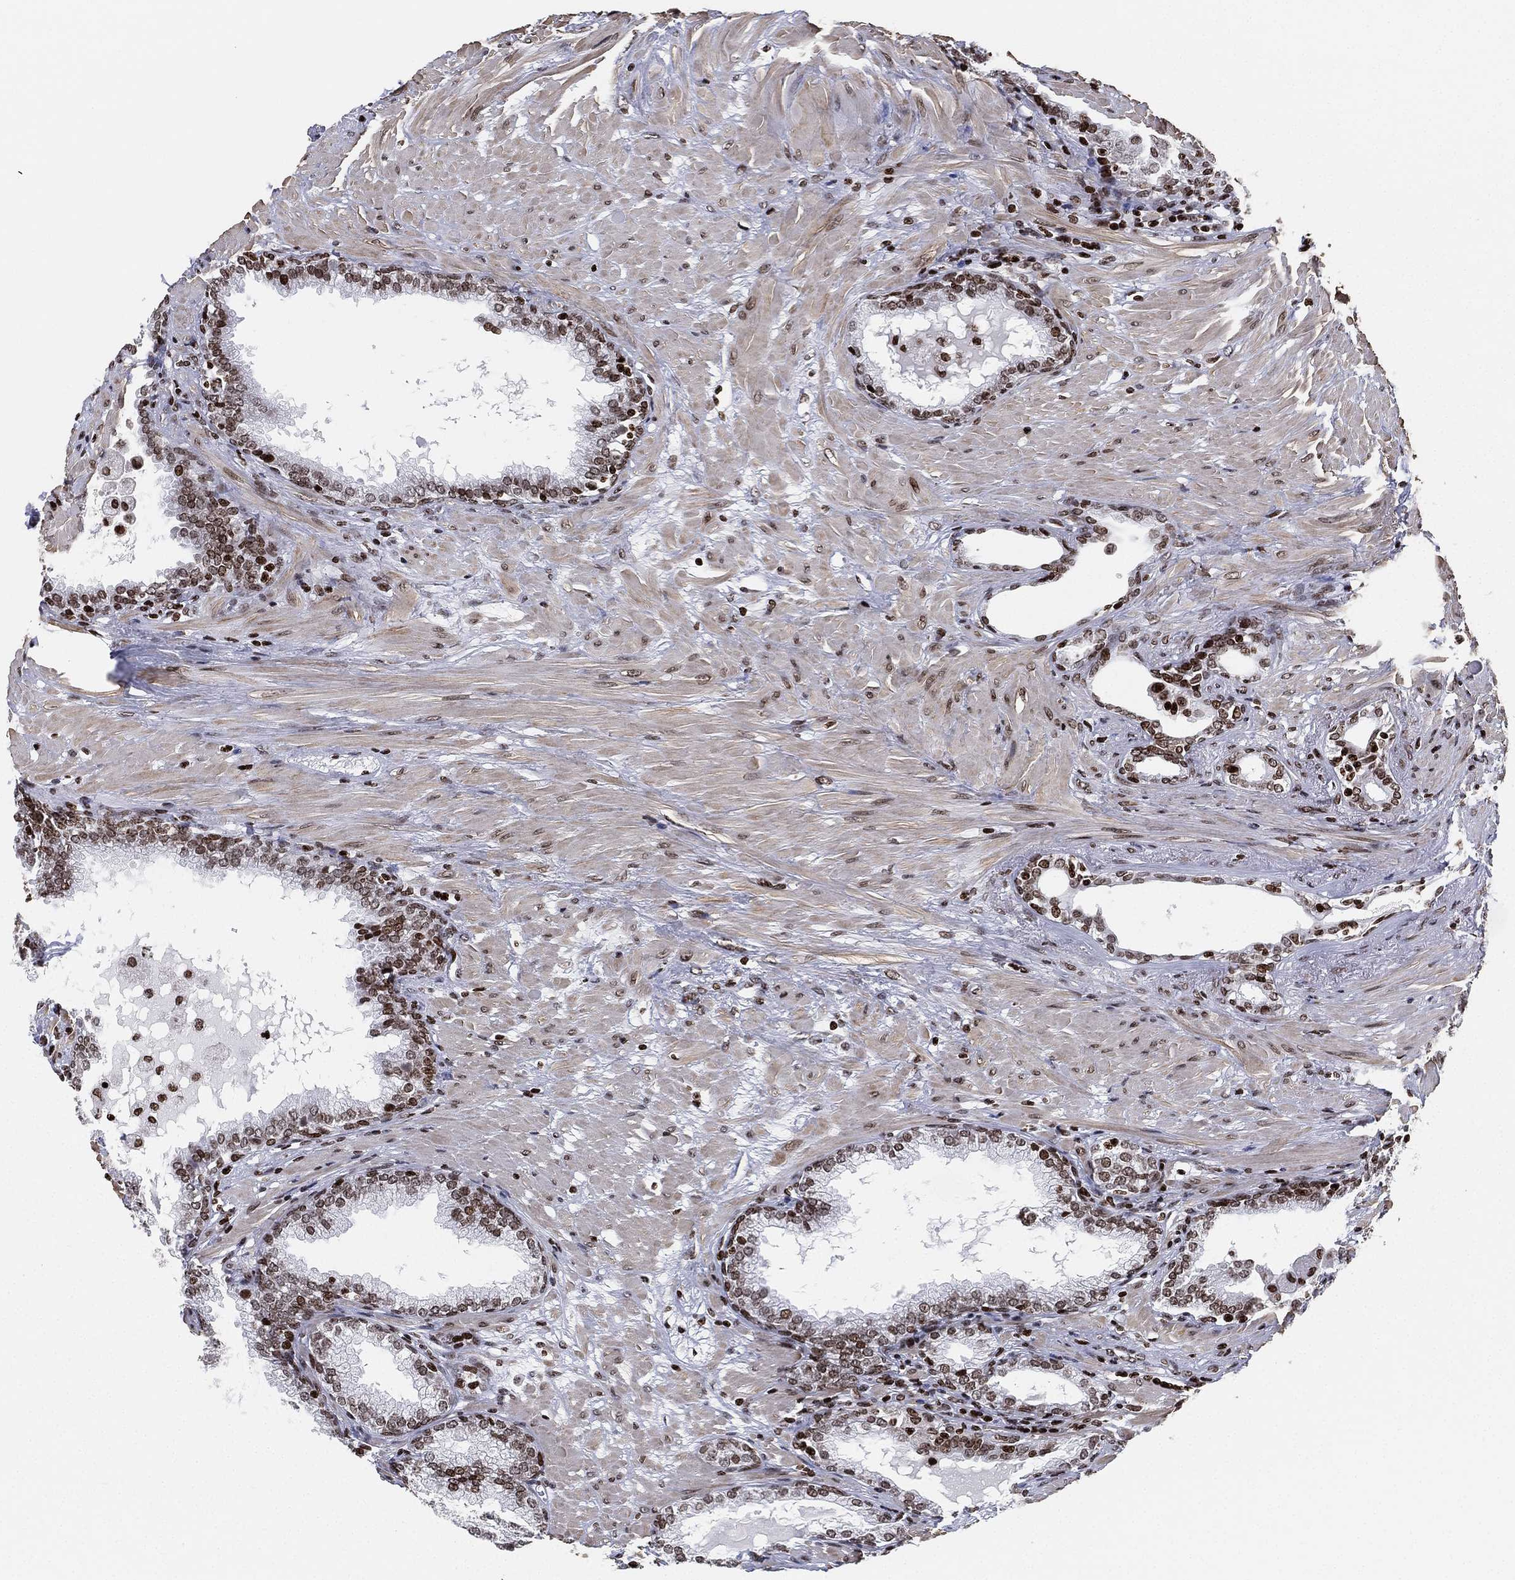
{"staining": {"intensity": "strong", "quantity": ">75%", "location": "nuclear"}, "tissue": "prostate", "cell_type": "Glandular cells", "image_type": "normal", "snomed": [{"axis": "morphology", "description": "Normal tissue, NOS"}, {"axis": "topography", "description": "Prostate"}], "caption": "A micrograph showing strong nuclear staining in approximately >75% of glandular cells in normal prostate, as visualized by brown immunohistochemical staining.", "gene": "MFSD14A", "patient": {"sex": "male", "age": 64}}